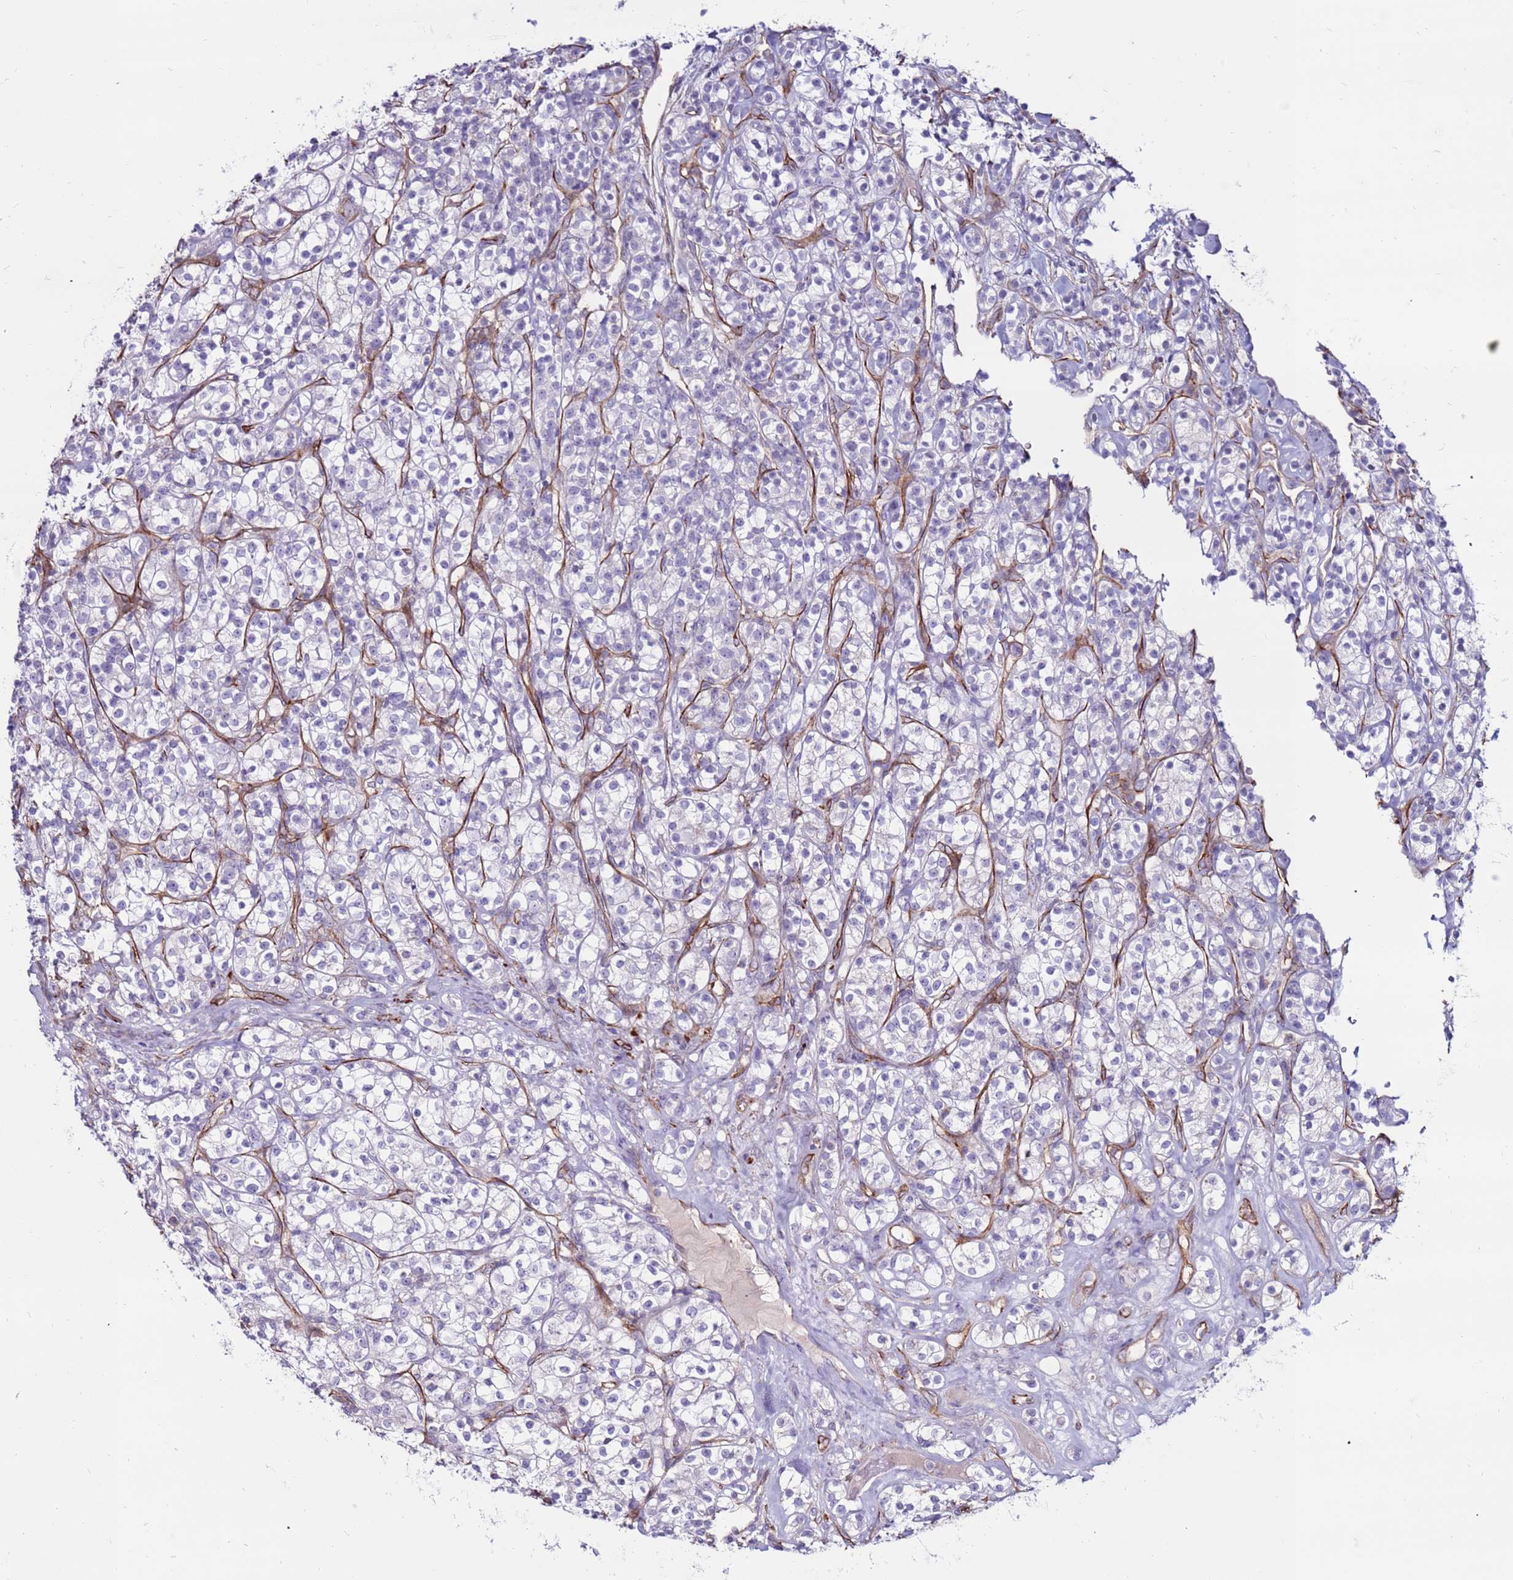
{"staining": {"intensity": "negative", "quantity": "none", "location": "none"}, "tissue": "renal cancer", "cell_type": "Tumor cells", "image_type": "cancer", "snomed": [{"axis": "morphology", "description": "Adenocarcinoma, NOS"}, {"axis": "topography", "description": "Kidney"}], "caption": "Protein analysis of renal adenocarcinoma displays no significant positivity in tumor cells.", "gene": "CLEC4M", "patient": {"sex": "male", "age": 77}}